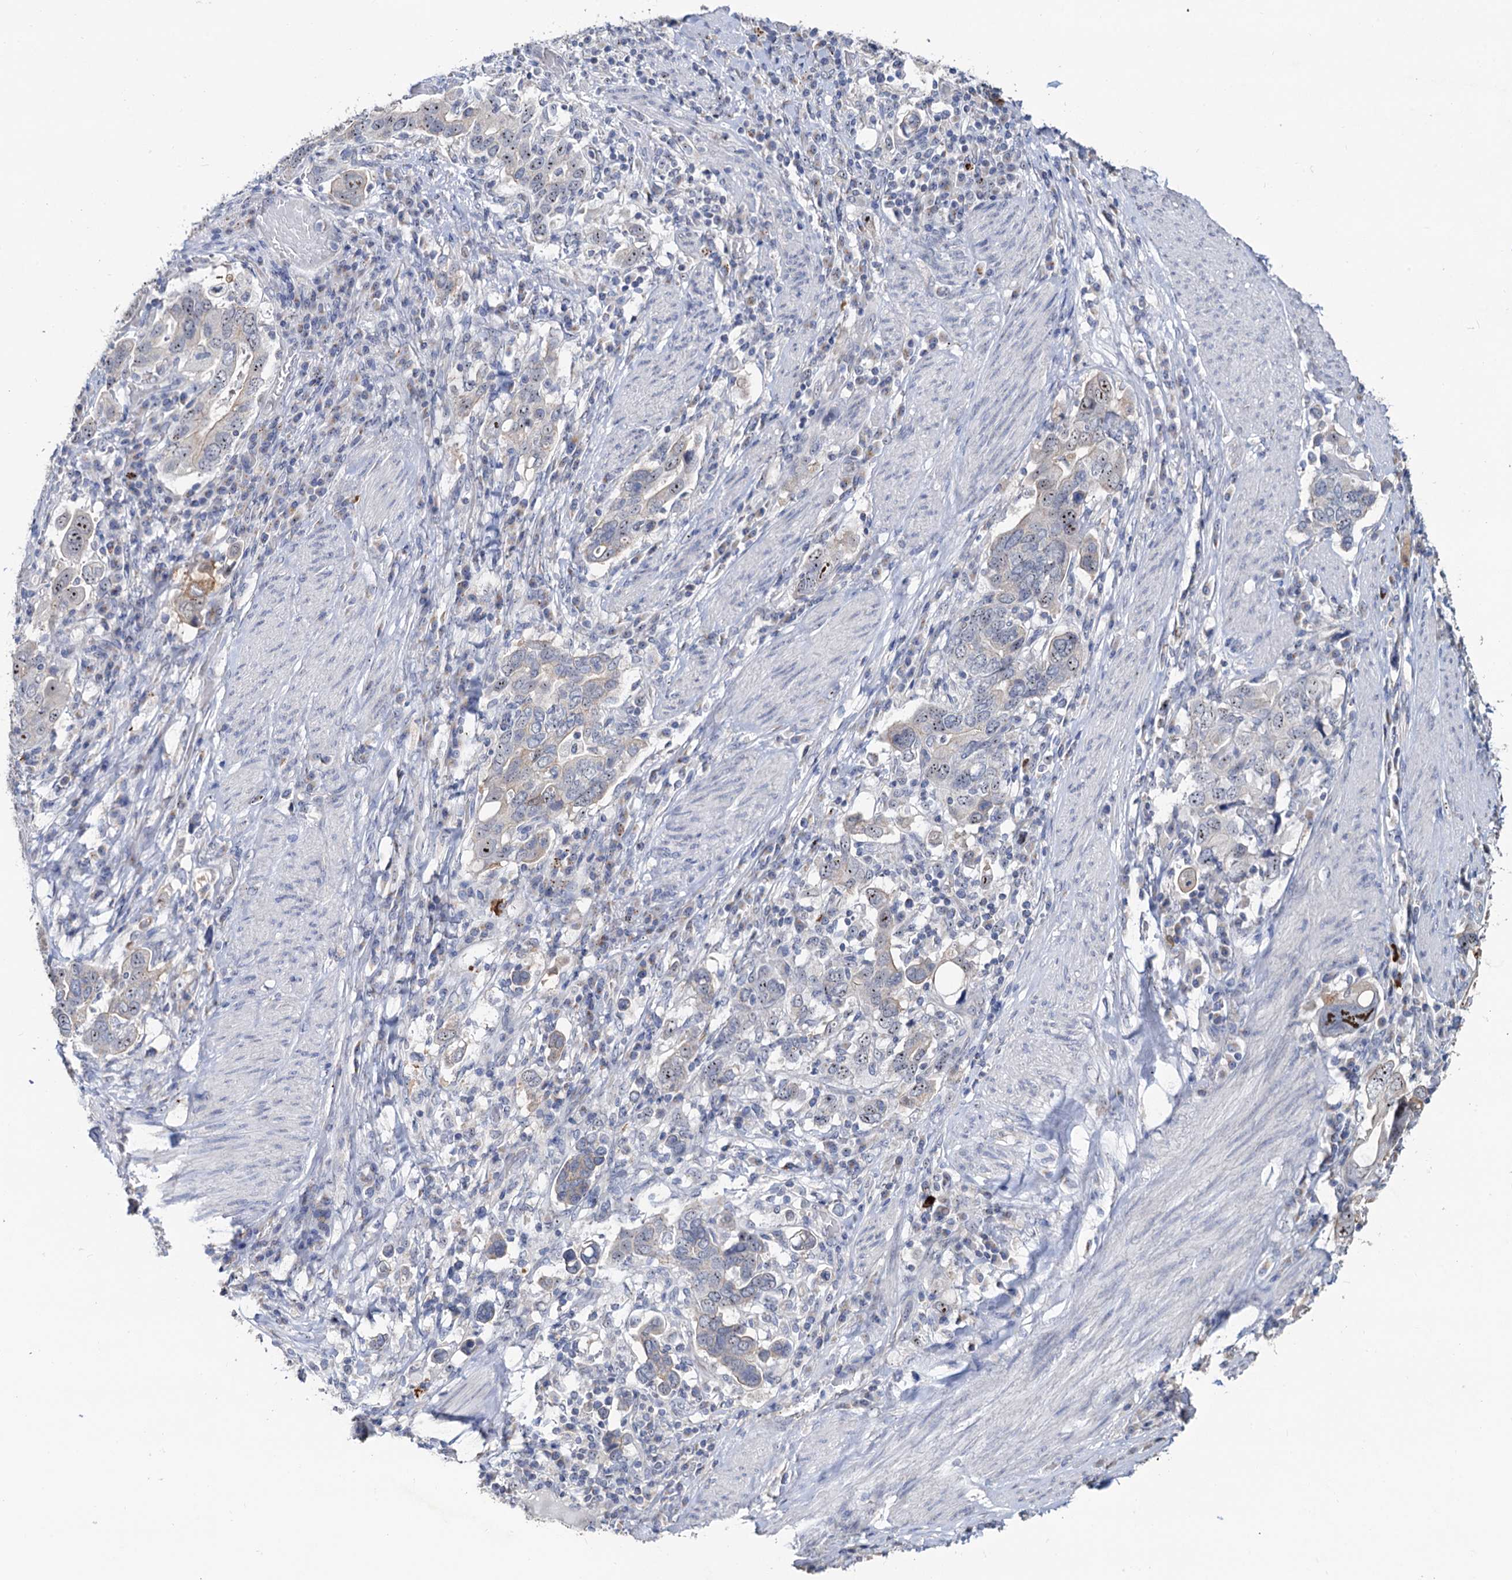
{"staining": {"intensity": "moderate", "quantity": "25%-75%", "location": "cytoplasmic/membranous,nuclear"}, "tissue": "stomach cancer", "cell_type": "Tumor cells", "image_type": "cancer", "snomed": [{"axis": "morphology", "description": "Adenocarcinoma, NOS"}, {"axis": "topography", "description": "Stomach, upper"}], "caption": "This is a photomicrograph of immunohistochemistry staining of stomach cancer, which shows moderate staining in the cytoplasmic/membranous and nuclear of tumor cells.", "gene": "C2CD3", "patient": {"sex": "male", "age": 62}}